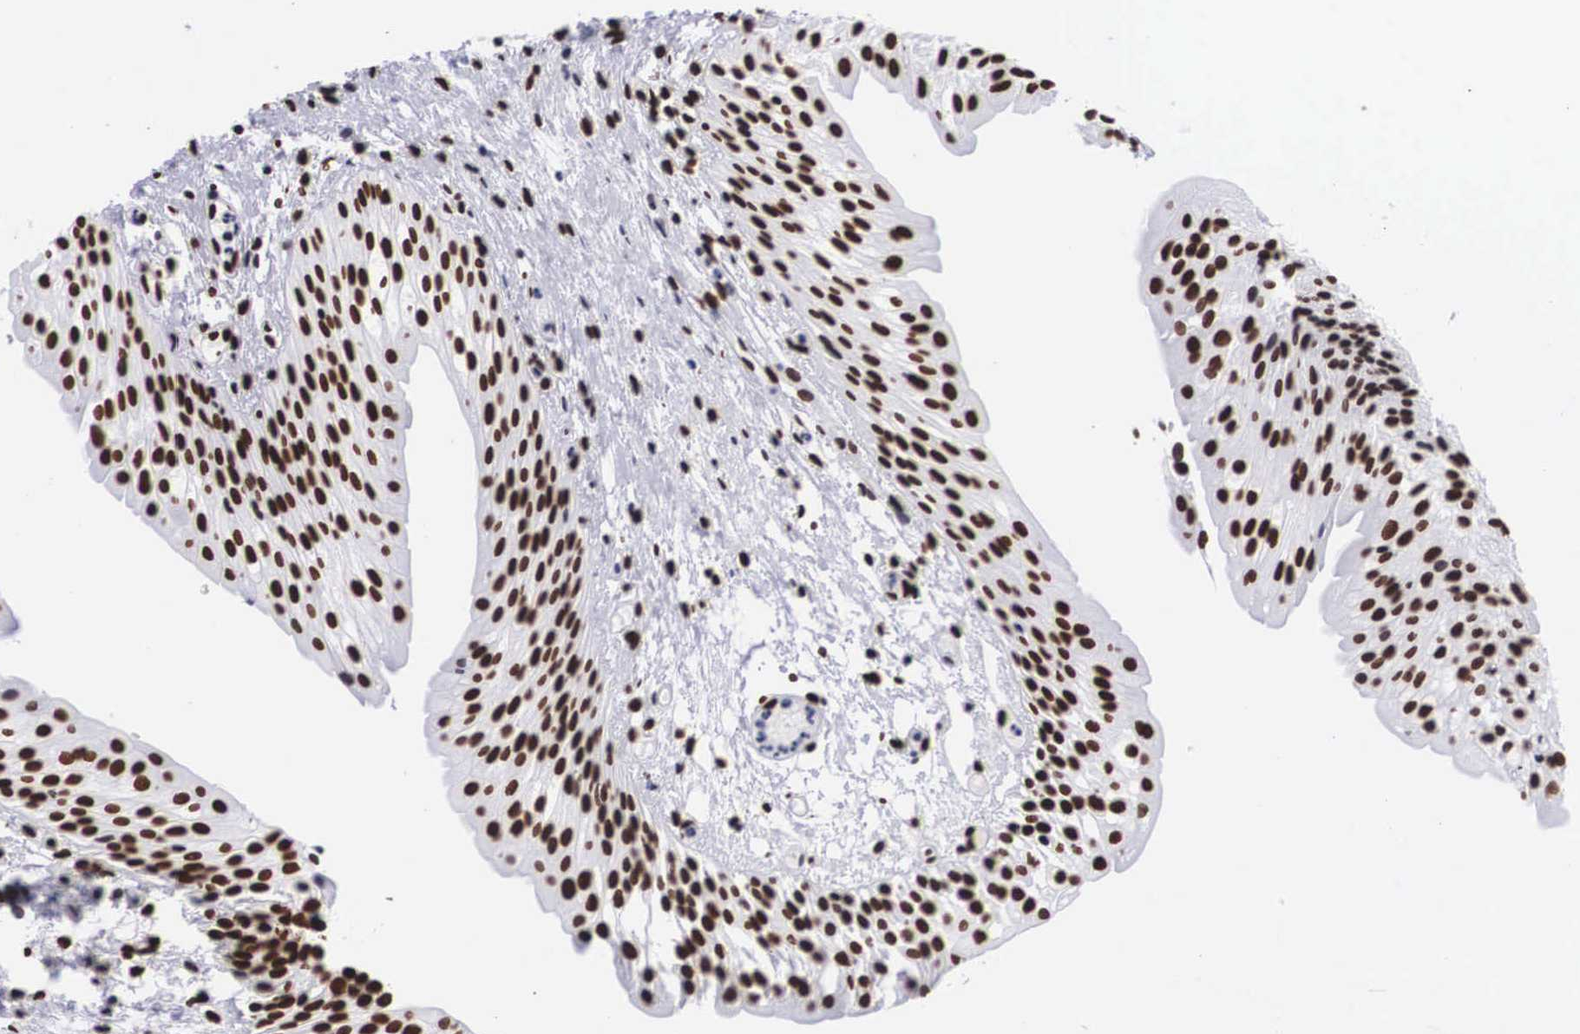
{"staining": {"intensity": "strong", "quantity": ">75%", "location": "nuclear"}, "tissue": "urinary bladder", "cell_type": "Urothelial cells", "image_type": "normal", "snomed": [{"axis": "morphology", "description": "Normal tissue, NOS"}, {"axis": "topography", "description": "Urinary bladder"}], "caption": "The immunohistochemical stain highlights strong nuclear expression in urothelial cells of normal urinary bladder. Using DAB (3,3'-diaminobenzidine) (brown) and hematoxylin (blue) stains, captured at high magnification using brightfield microscopy.", "gene": "MECP2", "patient": {"sex": "male", "age": 48}}